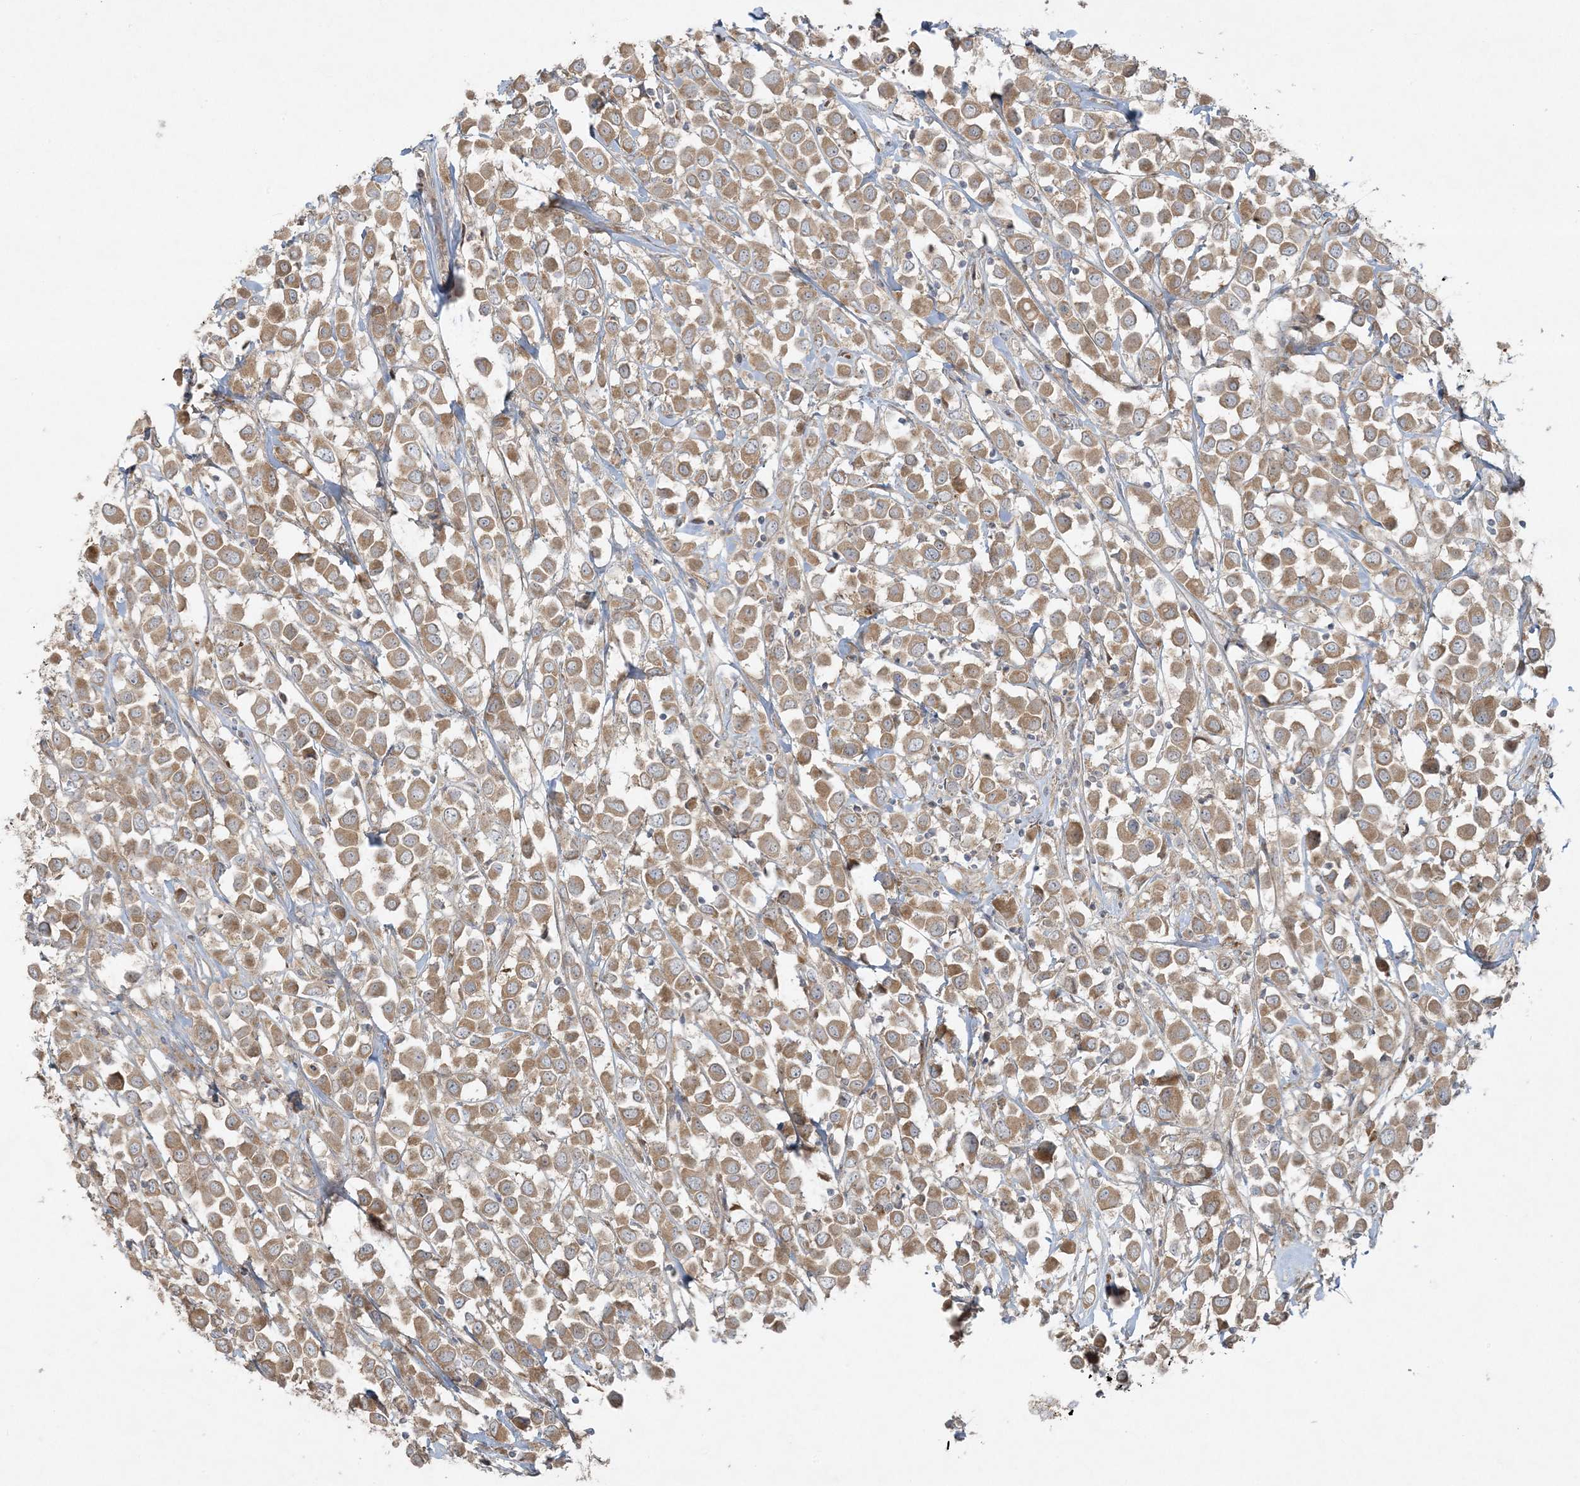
{"staining": {"intensity": "moderate", "quantity": ">75%", "location": "cytoplasmic/membranous"}, "tissue": "breast cancer", "cell_type": "Tumor cells", "image_type": "cancer", "snomed": [{"axis": "morphology", "description": "Duct carcinoma"}, {"axis": "topography", "description": "Breast"}], "caption": "Approximately >75% of tumor cells in breast cancer (intraductal carcinoma) exhibit moderate cytoplasmic/membranous protein staining as visualized by brown immunohistochemical staining.", "gene": "ZNF263", "patient": {"sex": "female", "age": 61}}